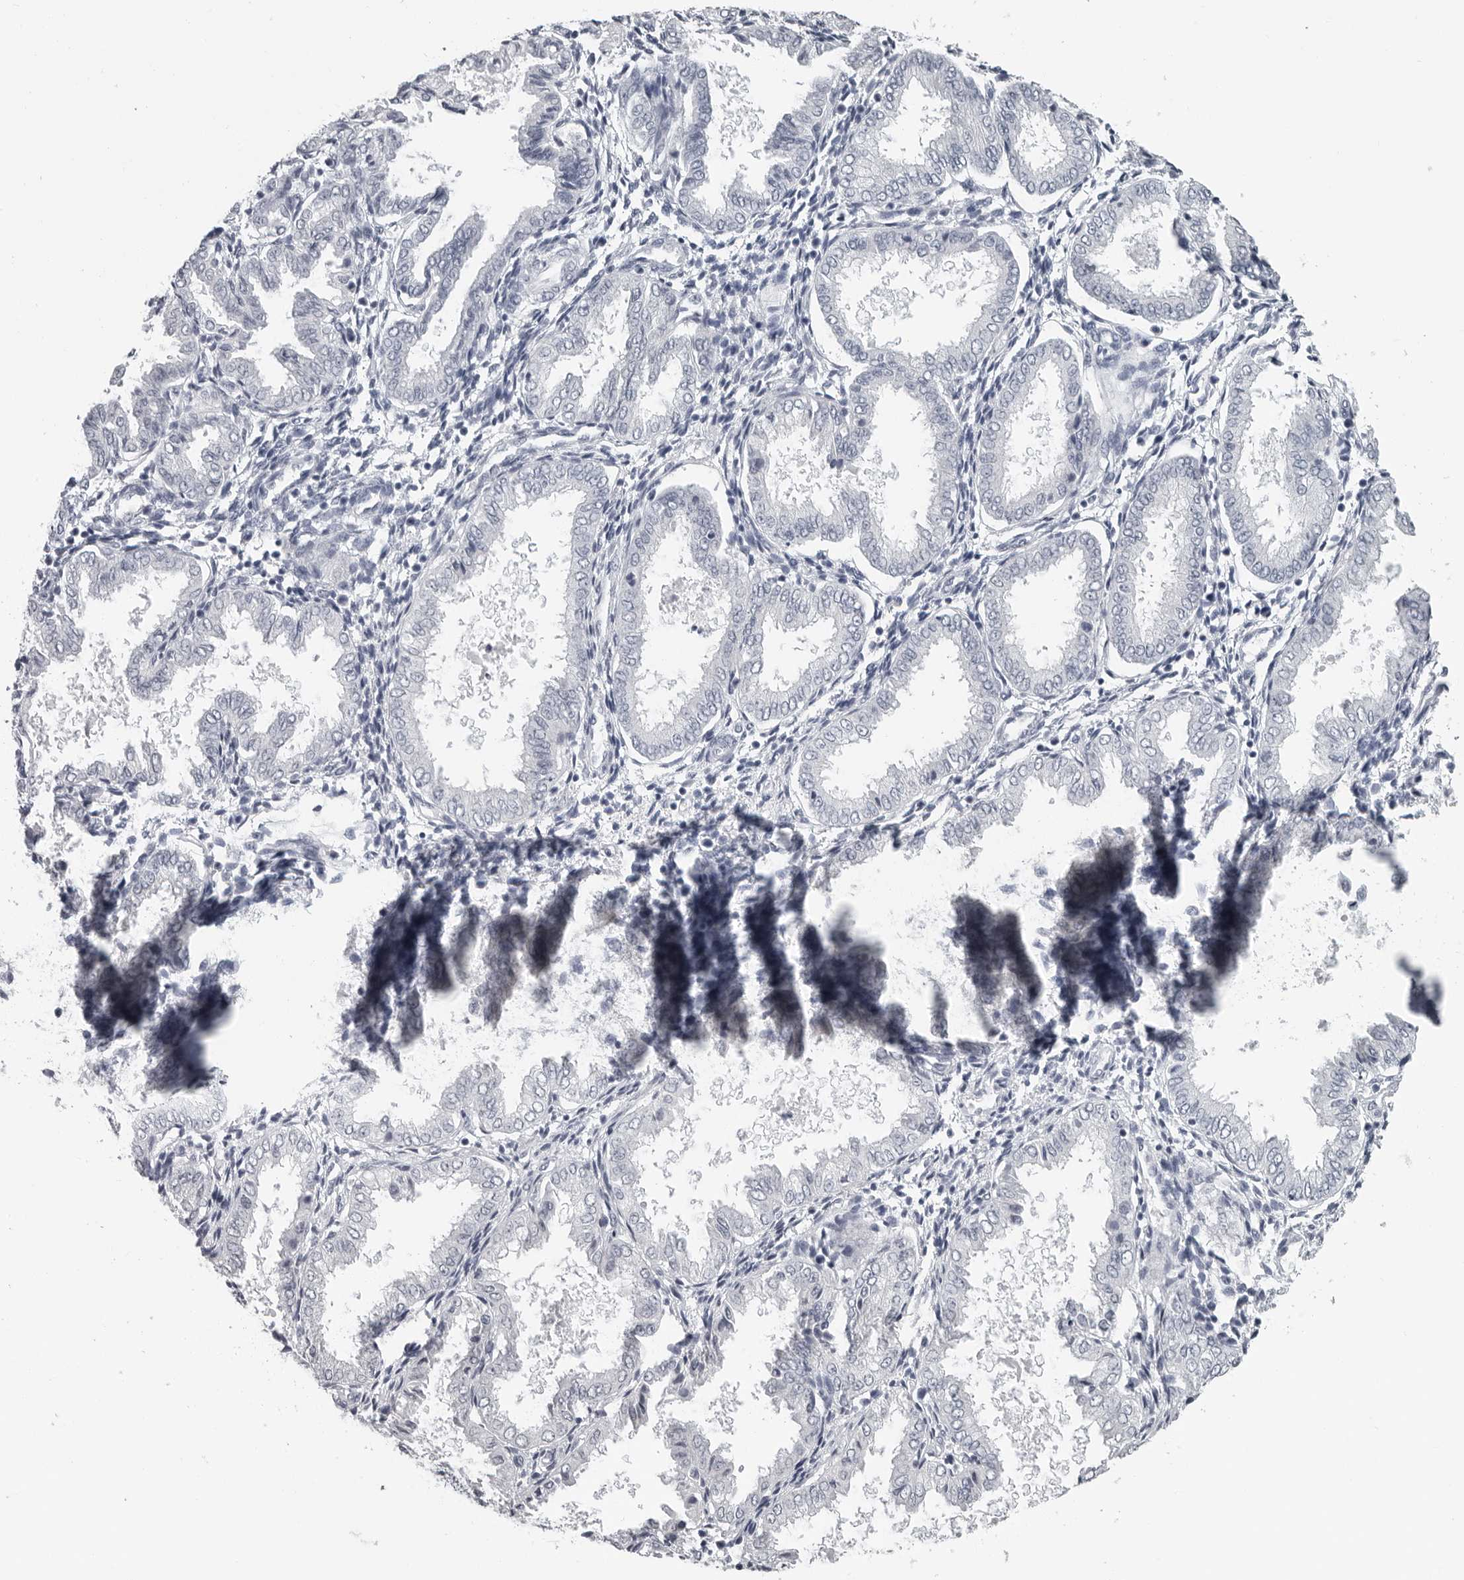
{"staining": {"intensity": "negative", "quantity": "none", "location": "none"}, "tissue": "endometrium", "cell_type": "Cells in endometrial stroma", "image_type": "normal", "snomed": [{"axis": "morphology", "description": "Normal tissue, NOS"}, {"axis": "topography", "description": "Endometrium"}], "caption": "DAB (3,3'-diaminobenzidine) immunohistochemical staining of normal endometrium reveals no significant positivity in cells in endometrial stroma. (Brightfield microscopy of DAB (3,3'-diaminobenzidine) immunohistochemistry (IHC) at high magnification).", "gene": "OPLAH", "patient": {"sex": "female", "age": 33}}